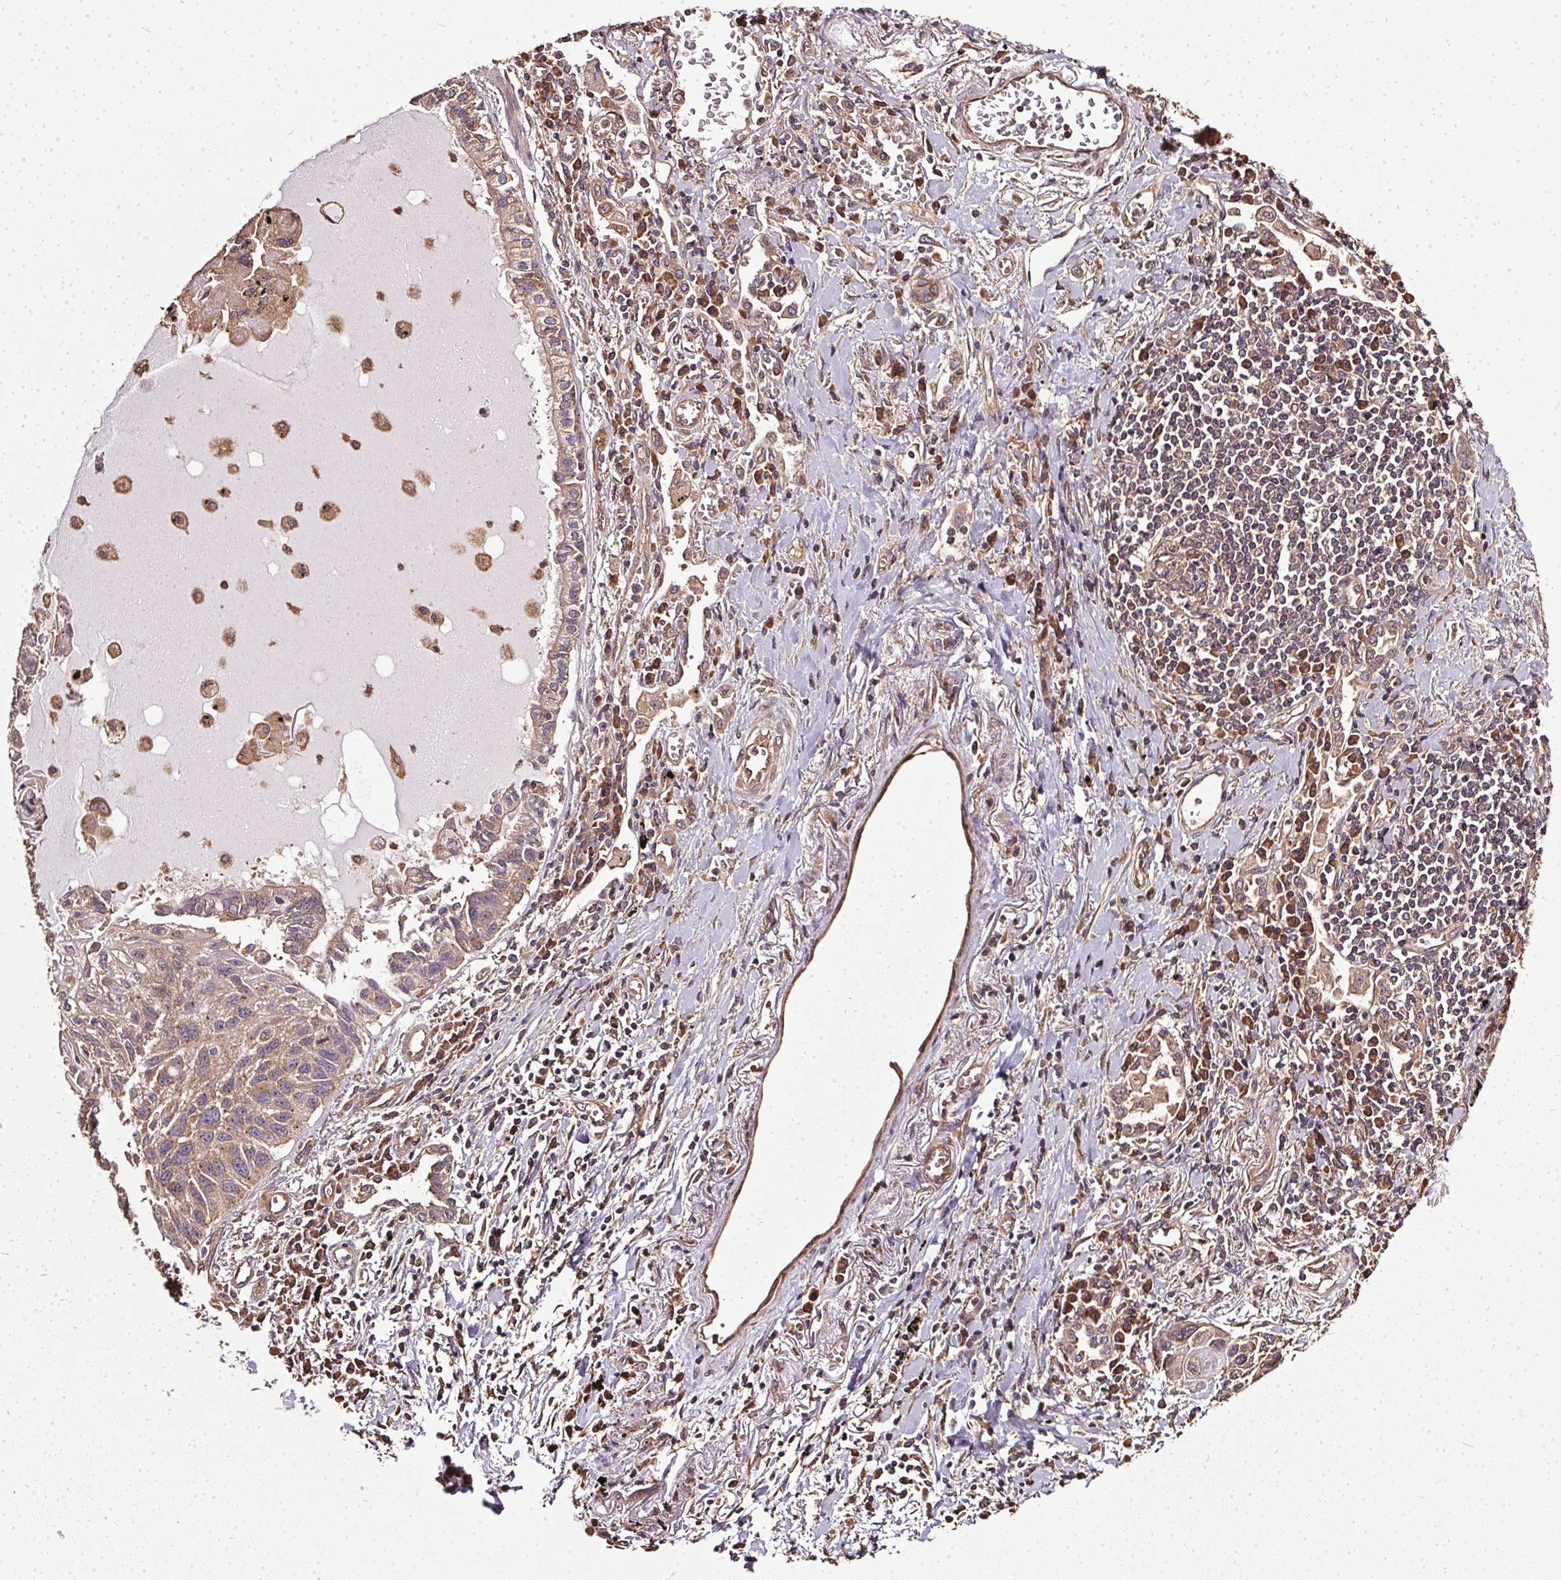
{"staining": {"intensity": "weak", "quantity": ">75%", "location": "cytoplasmic/membranous"}, "tissue": "lung cancer", "cell_type": "Tumor cells", "image_type": "cancer", "snomed": [{"axis": "morphology", "description": "Squamous cell carcinoma, NOS"}, {"axis": "topography", "description": "Lung"}], "caption": "Immunohistochemical staining of human squamous cell carcinoma (lung) shows low levels of weak cytoplasmic/membranous positivity in about >75% of tumor cells.", "gene": "EIF2S1", "patient": {"sex": "male", "age": 78}}